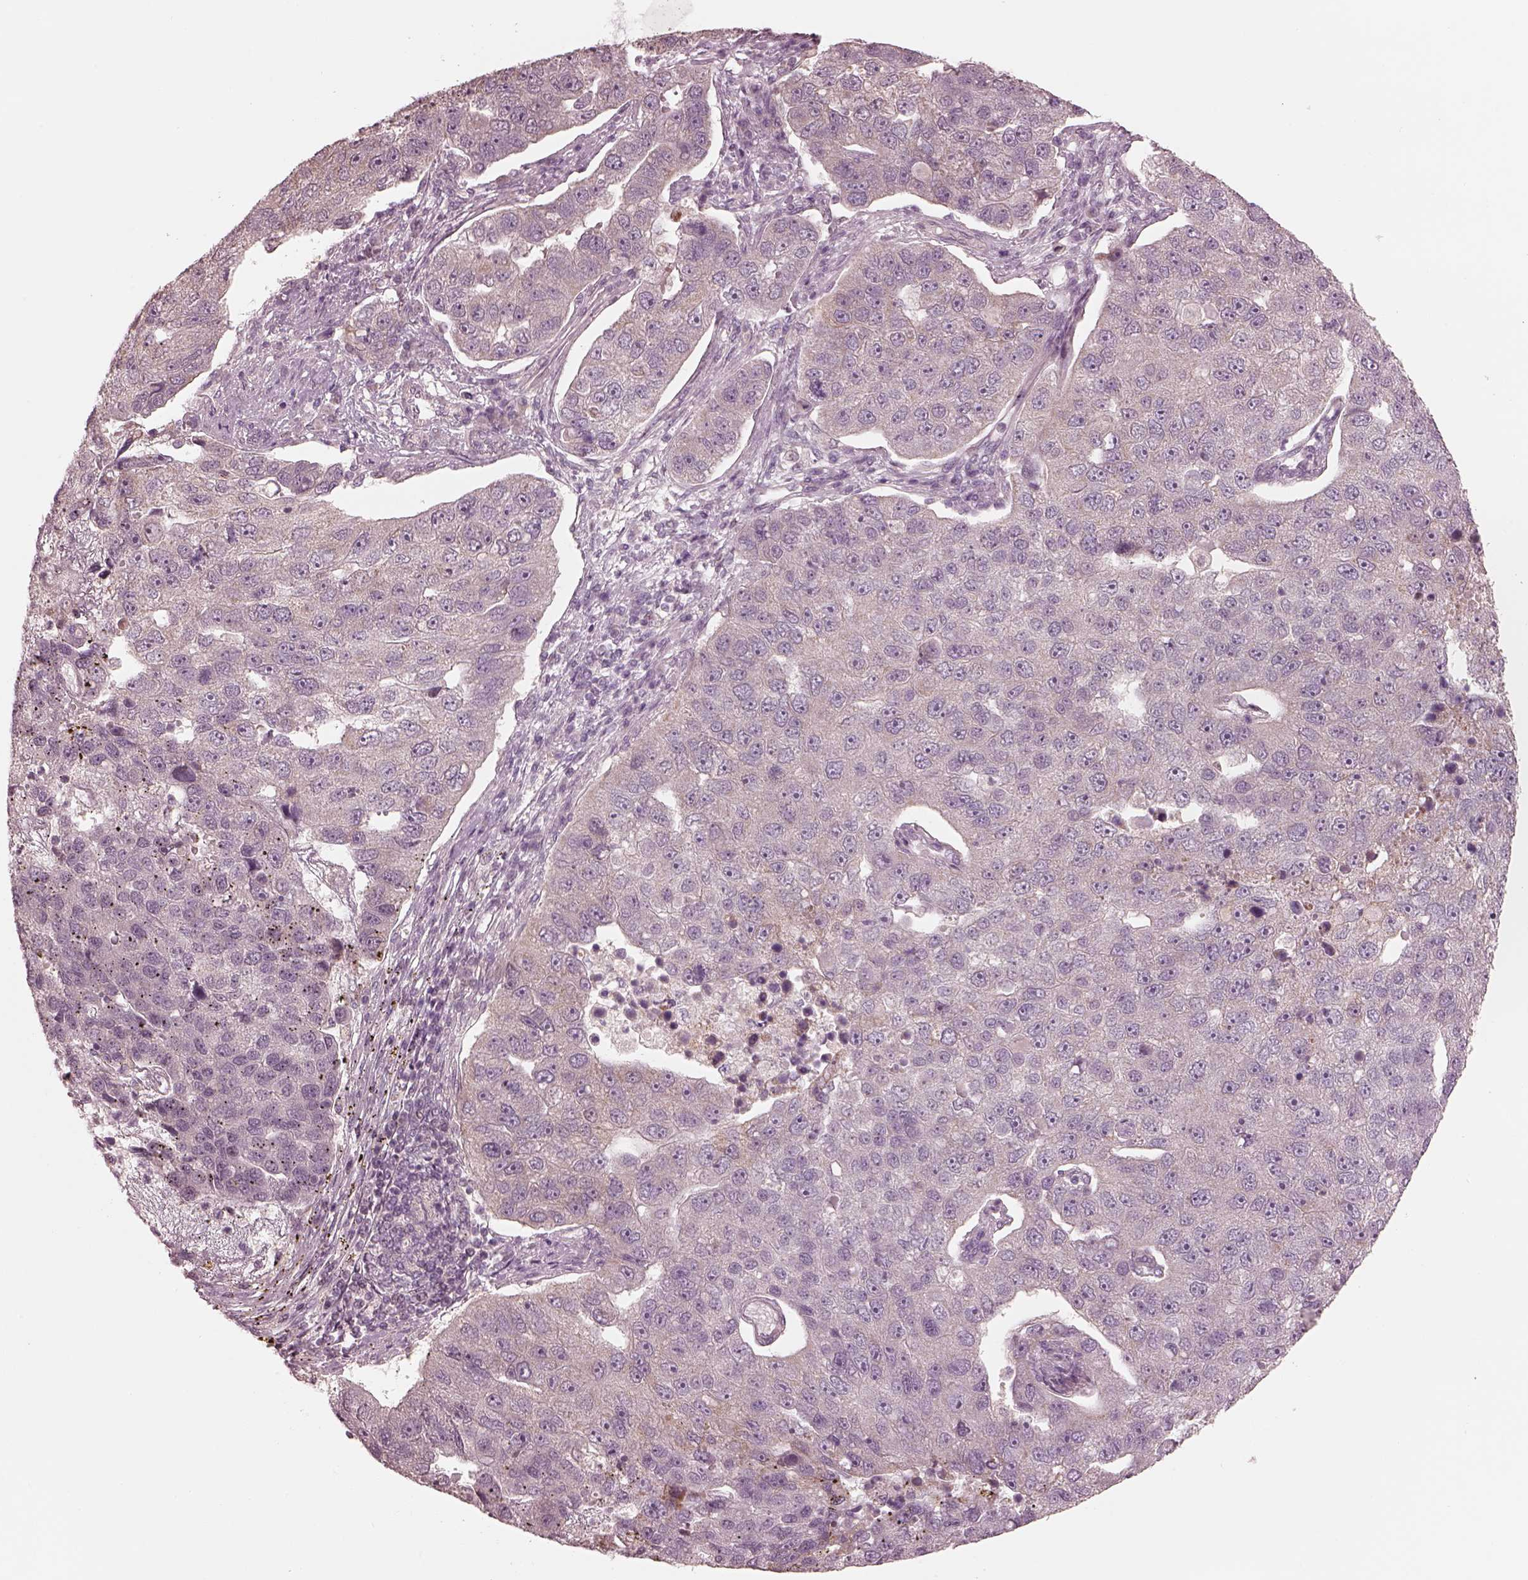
{"staining": {"intensity": "negative", "quantity": "none", "location": "none"}, "tissue": "pancreatic cancer", "cell_type": "Tumor cells", "image_type": "cancer", "snomed": [{"axis": "morphology", "description": "Adenocarcinoma, NOS"}, {"axis": "topography", "description": "Pancreas"}], "caption": "High power microscopy photomicrograph of an IHC histopathology image of adenocarcinoma (pancreatic), revealing no significant expression in tumor cells. The staining was performed using DAB (3,3'-diaminobenzidine) to visualize the protein expression in brown, while the nuclei were stained in blue with hematoxylin (Magnification: 20x).", "gene": "IQCB1", "patient": {"sex": "female", "age": 61}}